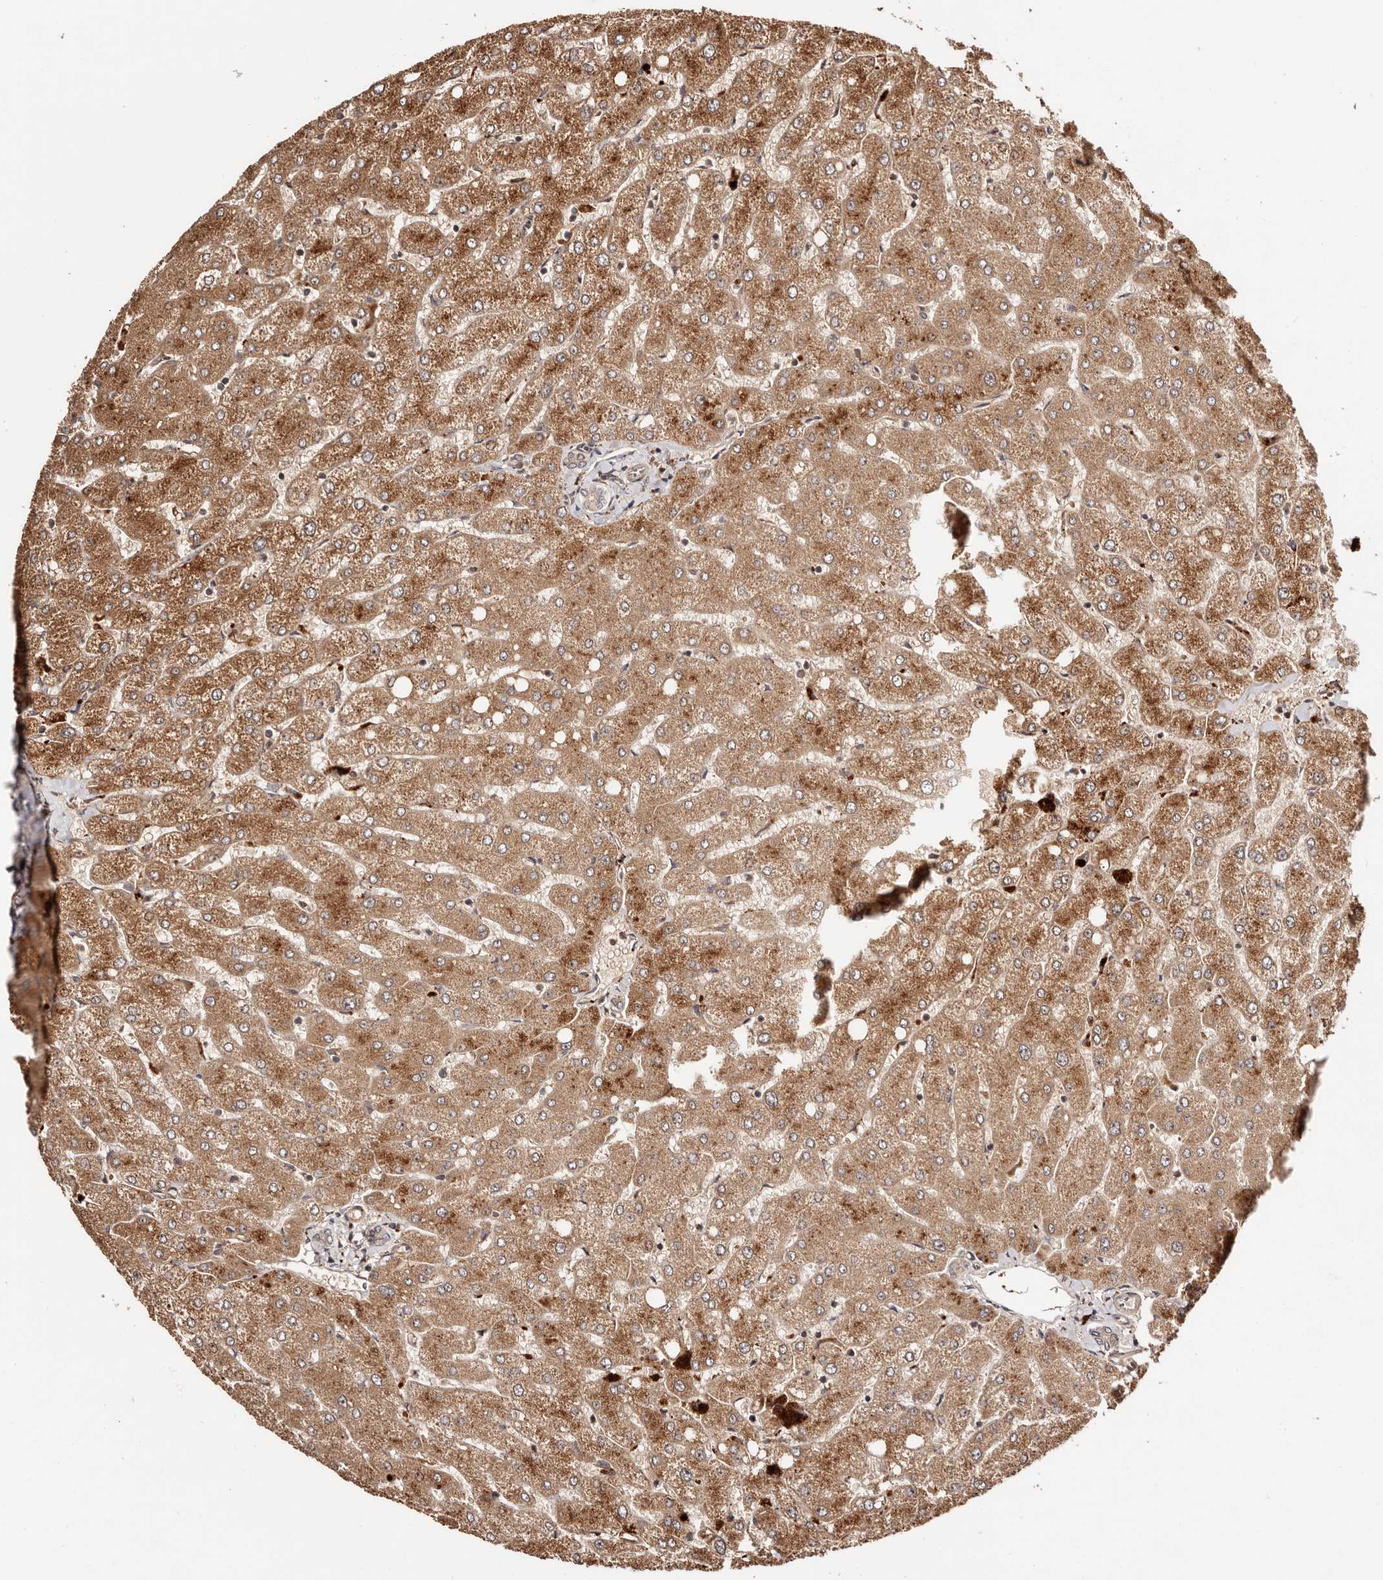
{"staining": {"intensity": "weak", "quantity": ">75%", "location": "cytoplasmic/membranous"}, "tissue": "liver", "cell_type": "Cholangiocytes", "image_type": "normal", "snomed": [{"axis": "morphology", "description": "Normal tissue, NOS"}, {"axis": "topography", "description": "Liver"}], "caption": "Immunohistochemical staining of normal human liver shows >75% levels of weak cytoplasmic/membranous protein positivity in about >75% of cholangiocytes. The protein is shown in brown color, while the nuclei are stained blue.", "gene": "PTPN22", "patient": {"sex": "female", "age": 54}}